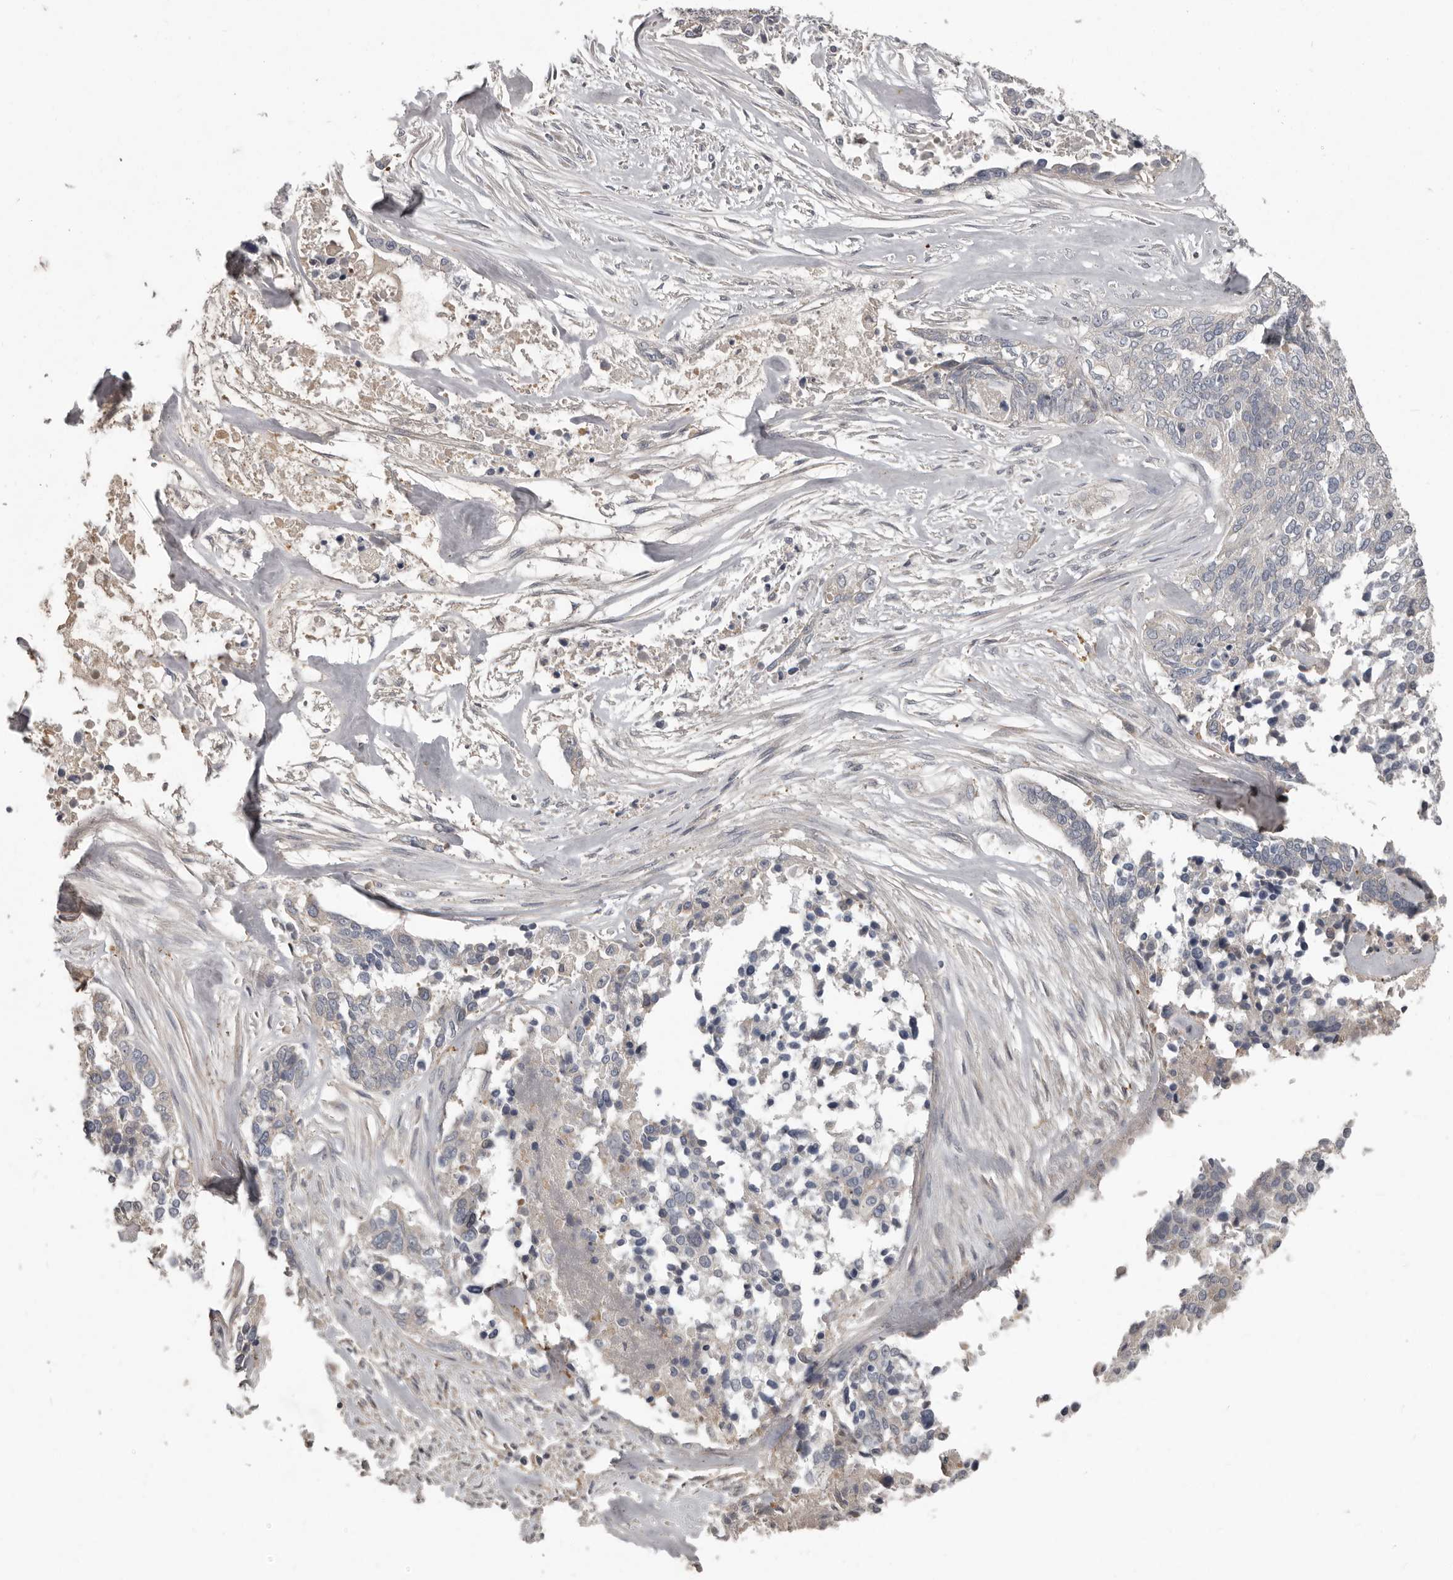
{"staining": {"intensity": "negative", "quantity": "none", "location": "none"}, "tissue": "ovarian cancer", "cell_type": "Tumor cells", "image_type": "cancer", "snomed": [{"axis": "morphology", "description": "Cystadenocarcinoma, serous, NOS"}, {"axis": "topography", "description": "Ovary"}], "caption": "The micrograph demonstrates no significant expression in tumor cells of ovarian cancer (serous cystadenocarcinoma).", "gene": "CA6", "patient": {"sex": "female", "age": 44}}